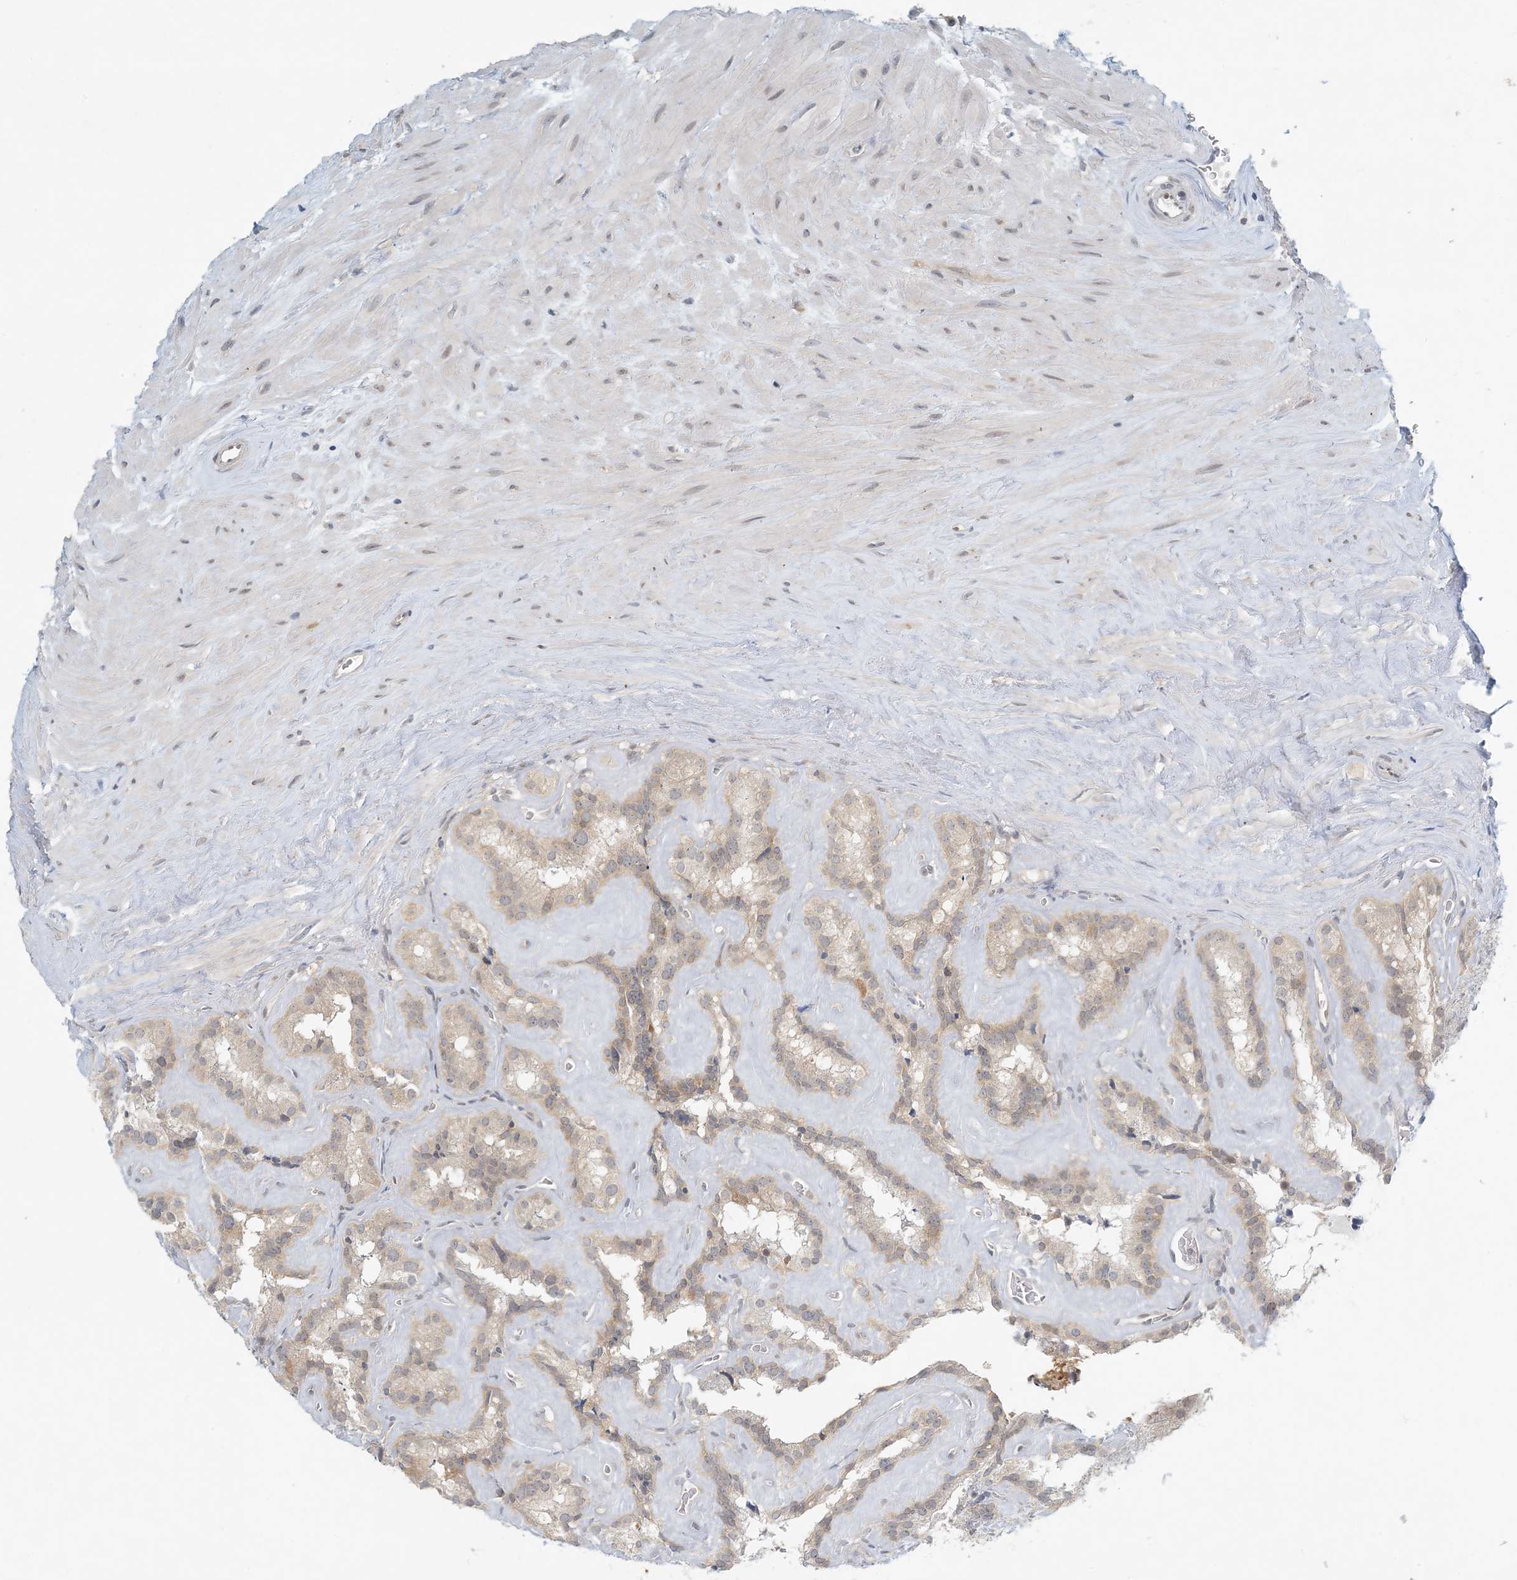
{"staining": {"intensity": "weak", "quantity": ">75%", "location": "cytoplasmic/membranous,nuclear"}, "tissue": "seminal vesicle", "cell_type": "Glandular cells", "image_type": "normal", "snomed": [{"axis": "morphology", "description": "Normal tissue, NOS"}, {"axis": "topography", "description": "Prostate"}, {"axis": "topography", "description": "Seminal veicle"}], "caption": "Approximately >75% of glandular cells in unremarkable human seminal vesicle exhibit weak cytoplasmic/membranous,nuclear protein expression as visualized by brown immunohistochemical staining.", "gene": "OBI1", "patient": {"sex": "male", "age": 59}}